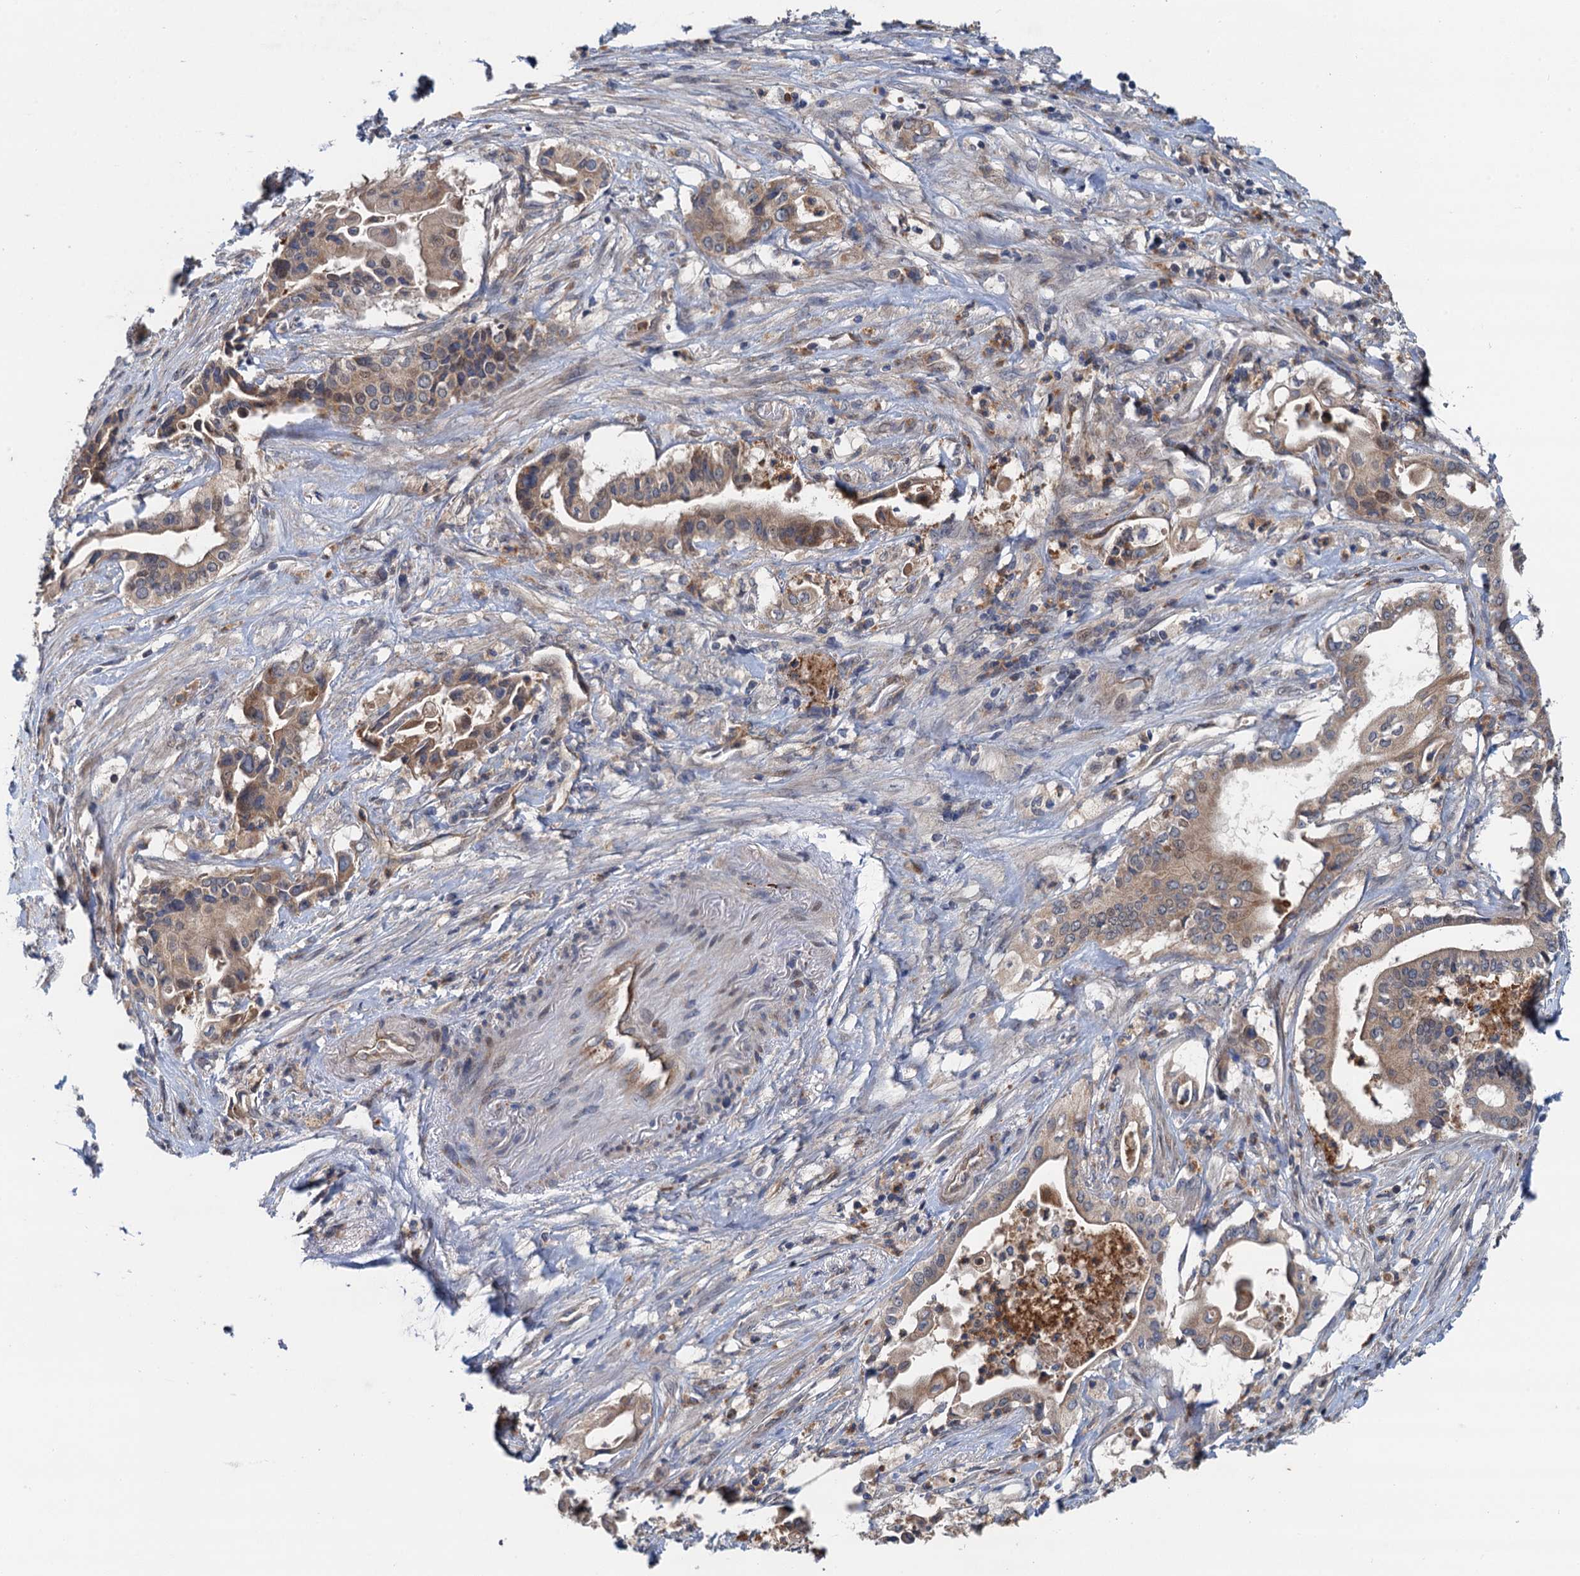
{"staining": {"intensity": "moderate", "quantity": ">75%", "location": "cytoplasmic/membranous,nuclear"}, "tissue": "pancreatic cancer", "cell_type": "Tumor cells", "image_type": "cancer", "snomed": [{"axis": "morphology", "description": "Adenocarcinoma, NOS"}, {"axis": "topography", "description": "Pancreas"}], "caption": "Tumor cells display moderate cytoplasmic/membranous and nuclear staining in about >75% of cells in pancreatic adenocarcinoma.", "gene": "NLRP10", "patient": {"sex": "female", "age": 77}}